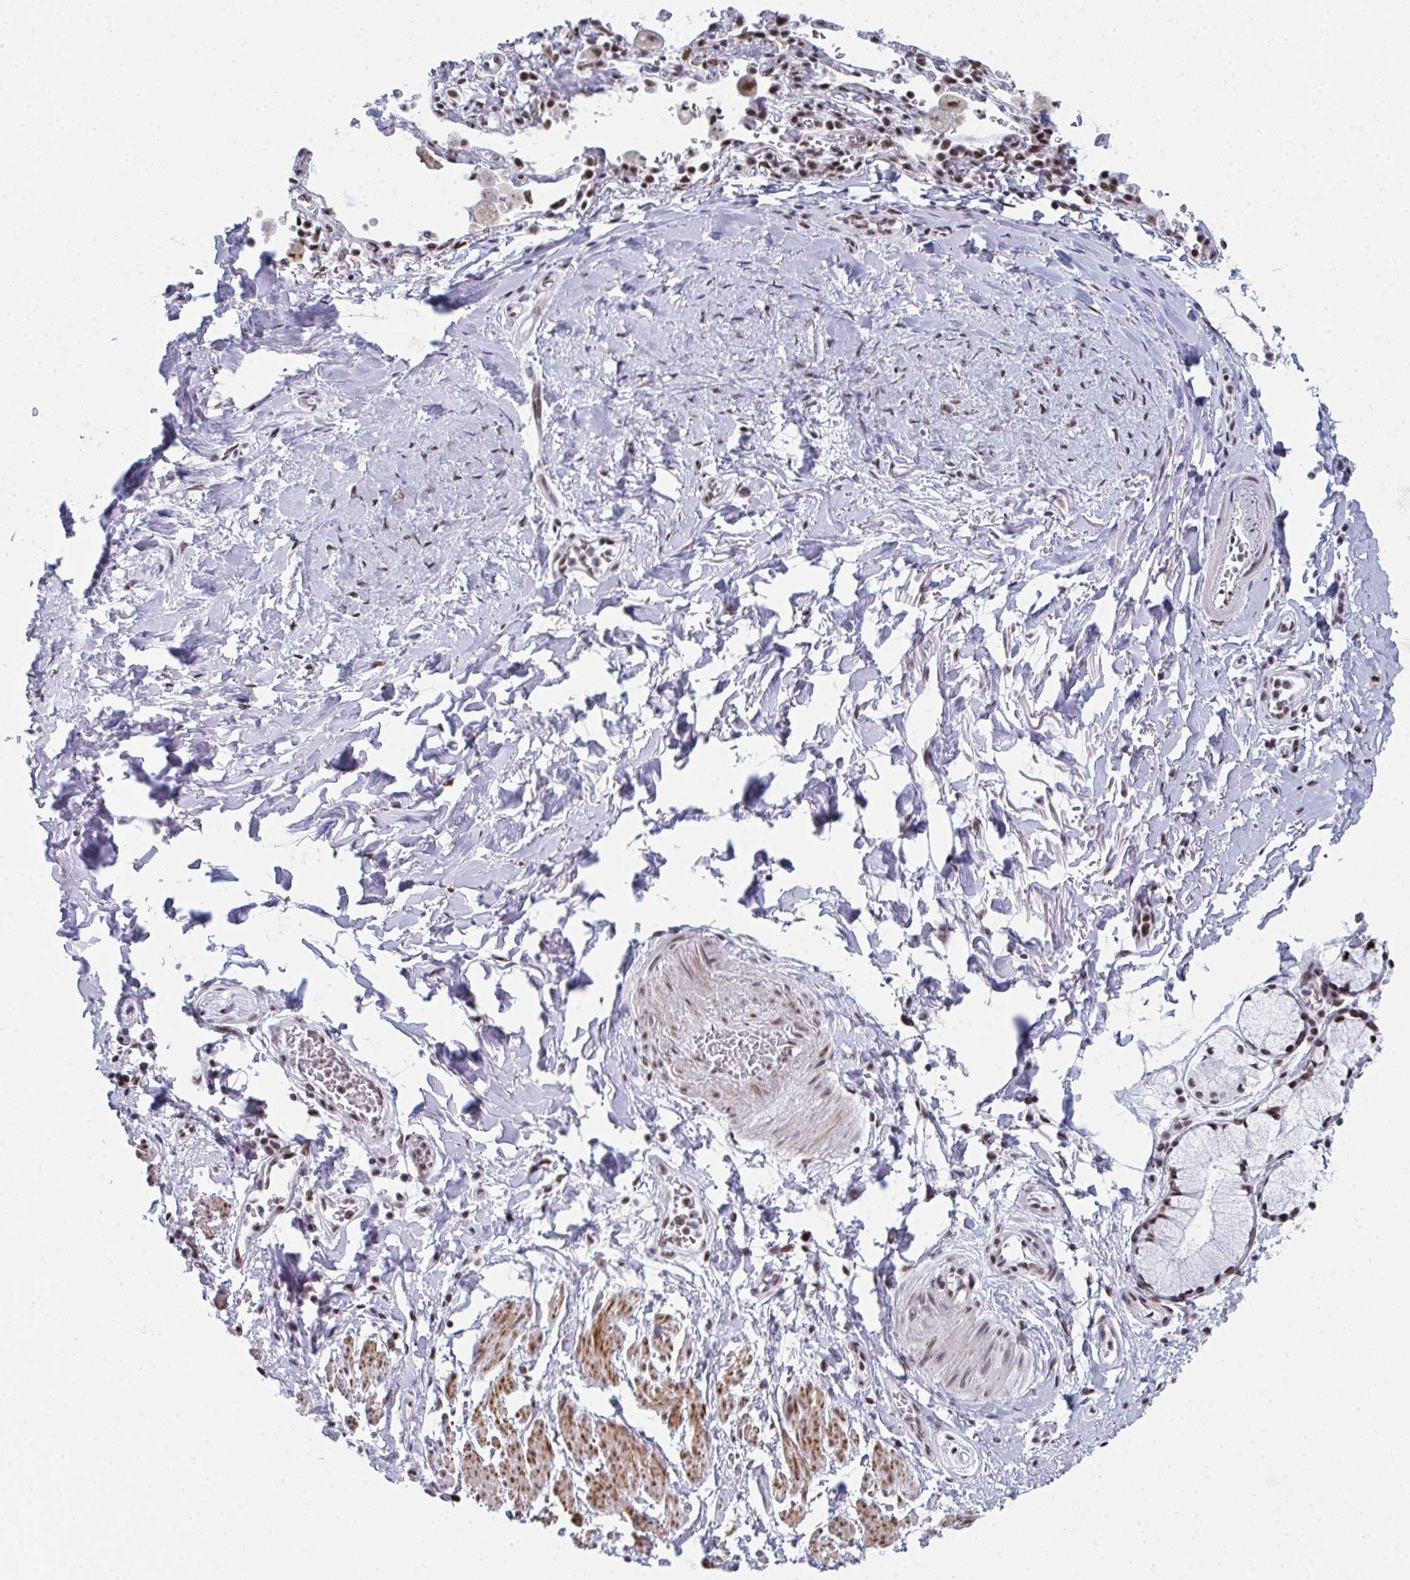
{"staining": {"intensity": "moderate", "quantity": "<25%", "location": "nuclear"}, "tissue": "adipose tissue", "cell_type": "Adipocytes", "image_type": "normal", "snomed": [{"axis": "morphology", "description": "Normal tissue, NOS"}, {"axis": "morphology", "description": "Degeneration, NOS"}, {"axis": "topography", "description": "Cartilage tissue"}, {"axis": "topography", "description": "Lung"}], "caption": "Immunohistochemical staining of unremarkable human adipose tissue exhibits low levels of moderate nuclear expression in approximately <25% of adipocytes.", "gene": "SNRNP70", "patient": {"sex": "female", "age": 61}}